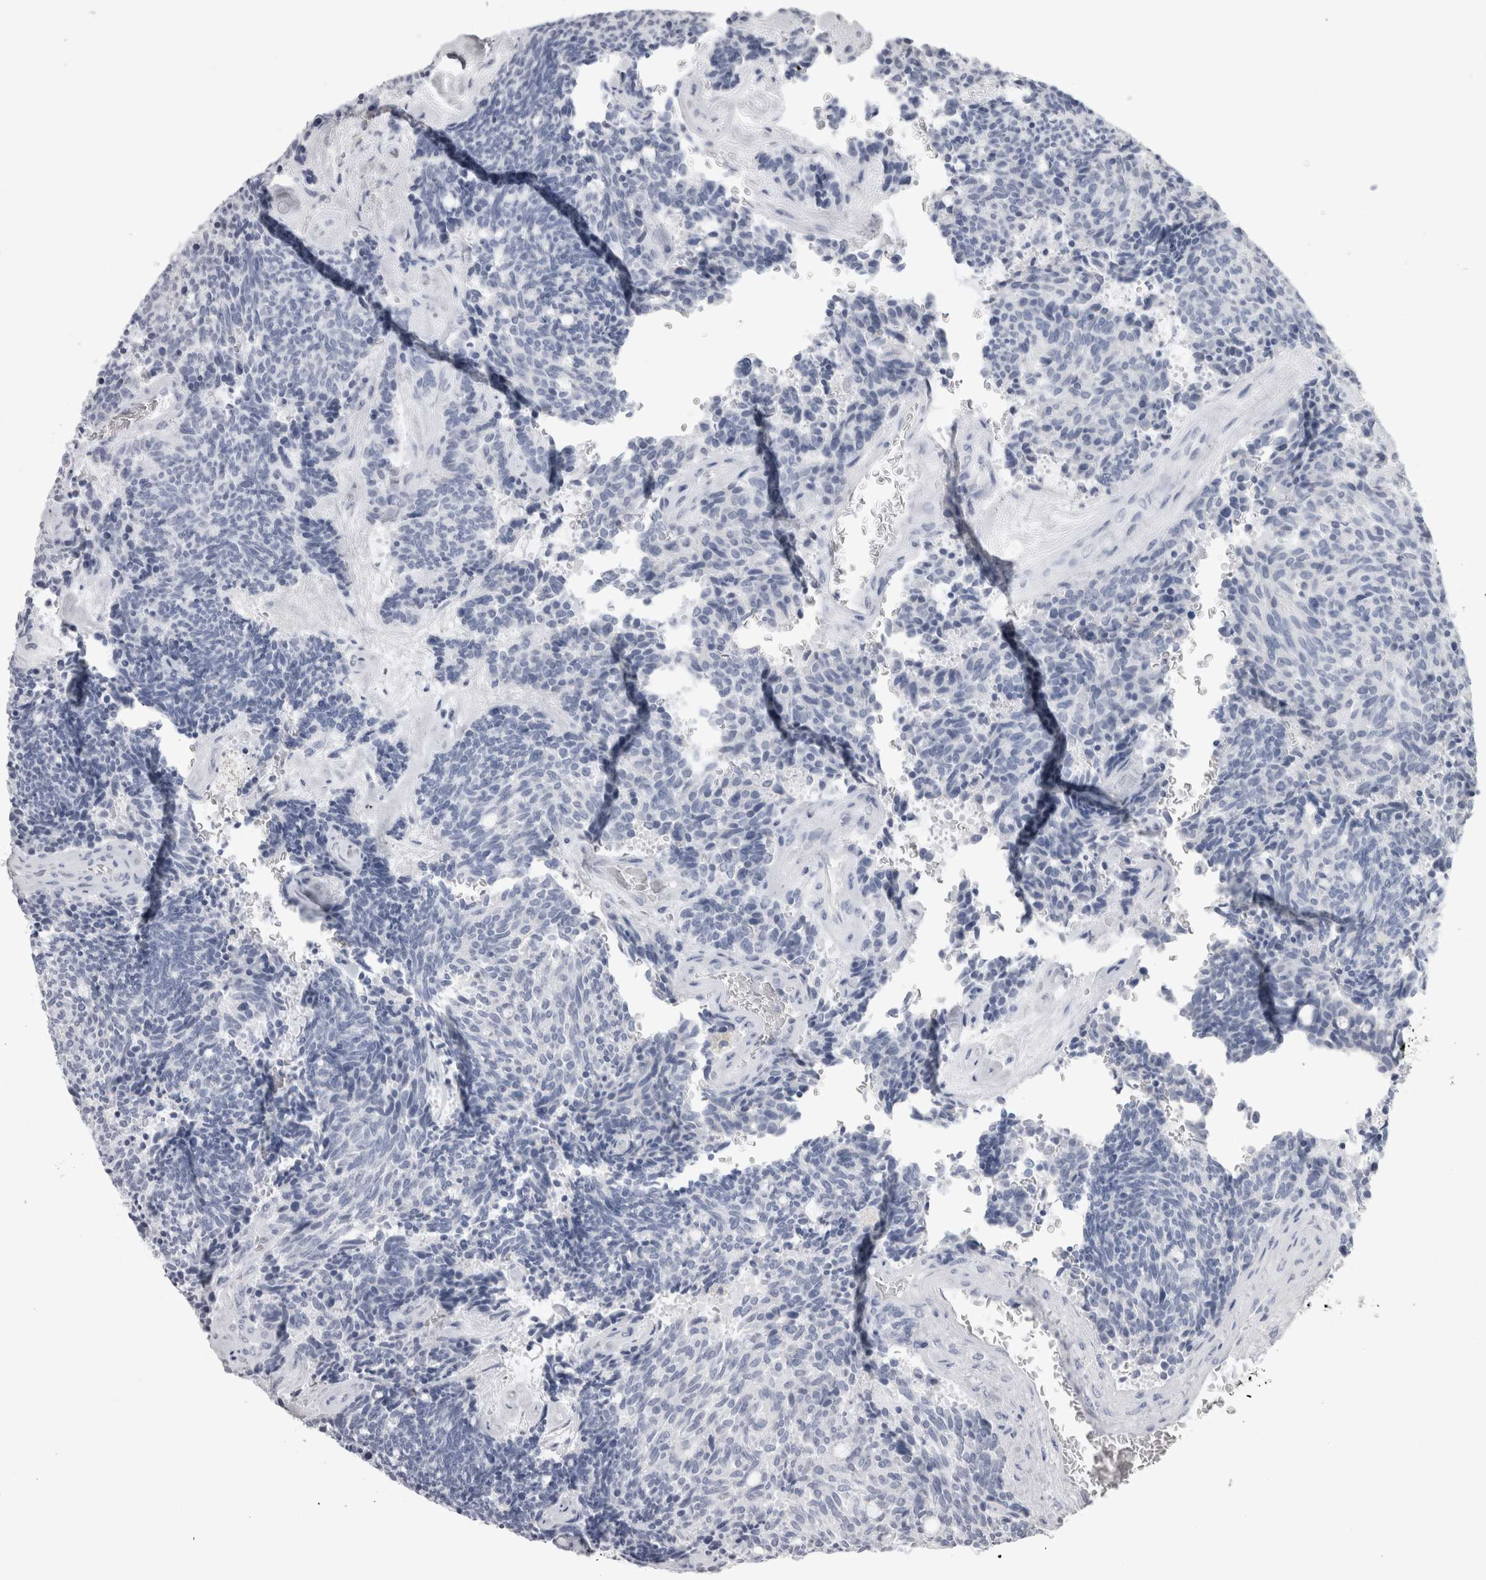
{"staining": {"intensity": "negative", "quantity": "none", "location": "none"}, "tissue": "carcinoid", "cell_type": "Tumor cells", "image_type": "cancer", "snomed": [{"axis": "morphology", "description": "Carcinoid, malignant, NOS"}, {"axis": "topography", "description": "Pancreas"}], "caption": "An immunohistochemistry micrograph of carcinoid is shown. There is no staining in tumor cells of carcinoid.", "gene": "ADAM2", "patient": {"sex": "female", "age": 54}}